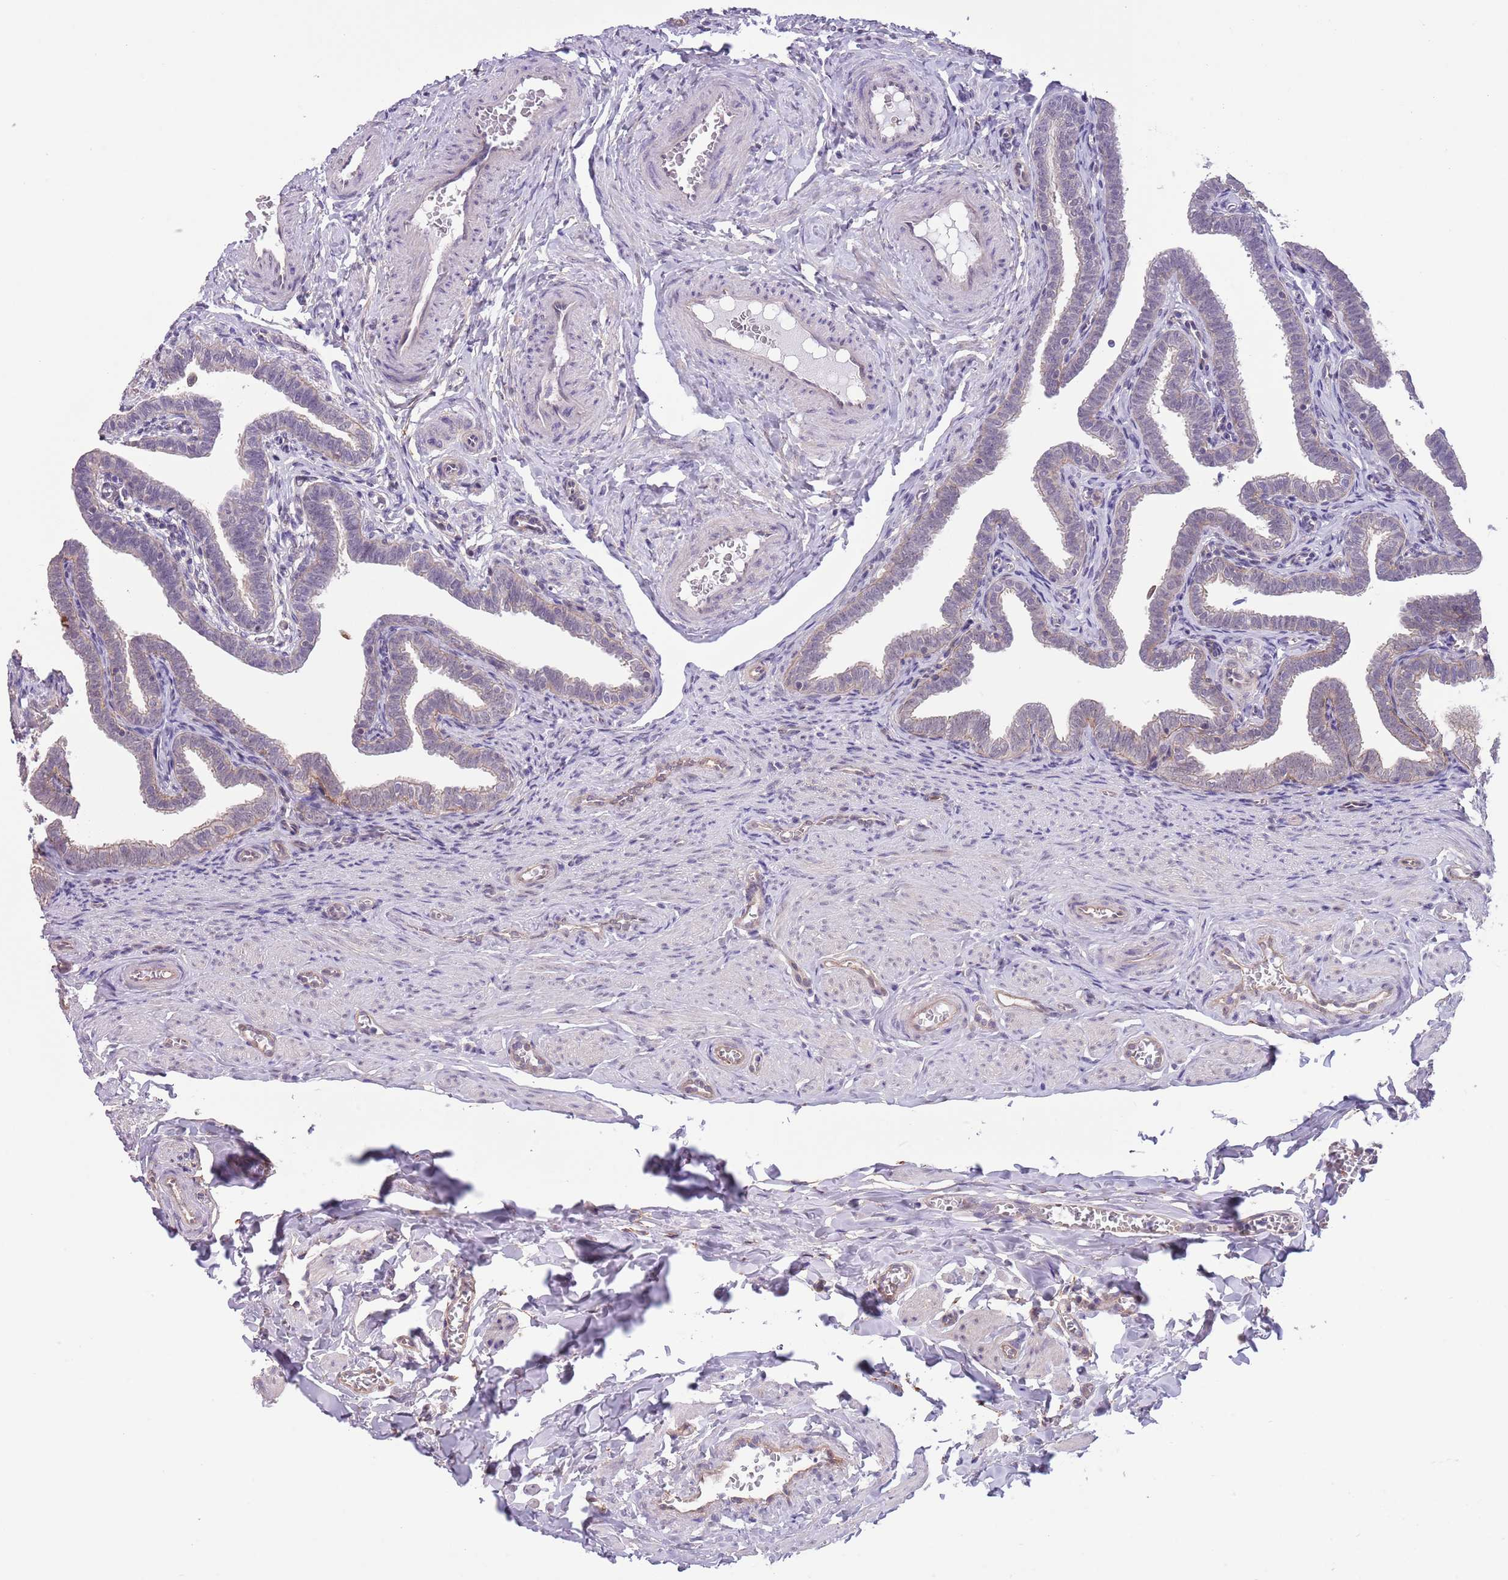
{"staining": {"intensity": "weak", "quantity": "25%-75%", "location": "cytoplasmic/membranous,nuclear"}, "tissue": "fallopian tube", "cell_type": "Glandular cells", "image_type": "normal", "snomed": [{"axis": "morphology", "description": "Normal tissue, NOS"}, {"axis": "topography", "description": "Fallopian tube"}], "caption": "Immunohistochemical staining of benign human fallopian tube exhibits low levels of weak cytoplasmic/membranous,nuclear positivity in about 25%-75% of glandular cells.", "gene": "CREBZF", "patient": {"sex": "female", "age": 36}}